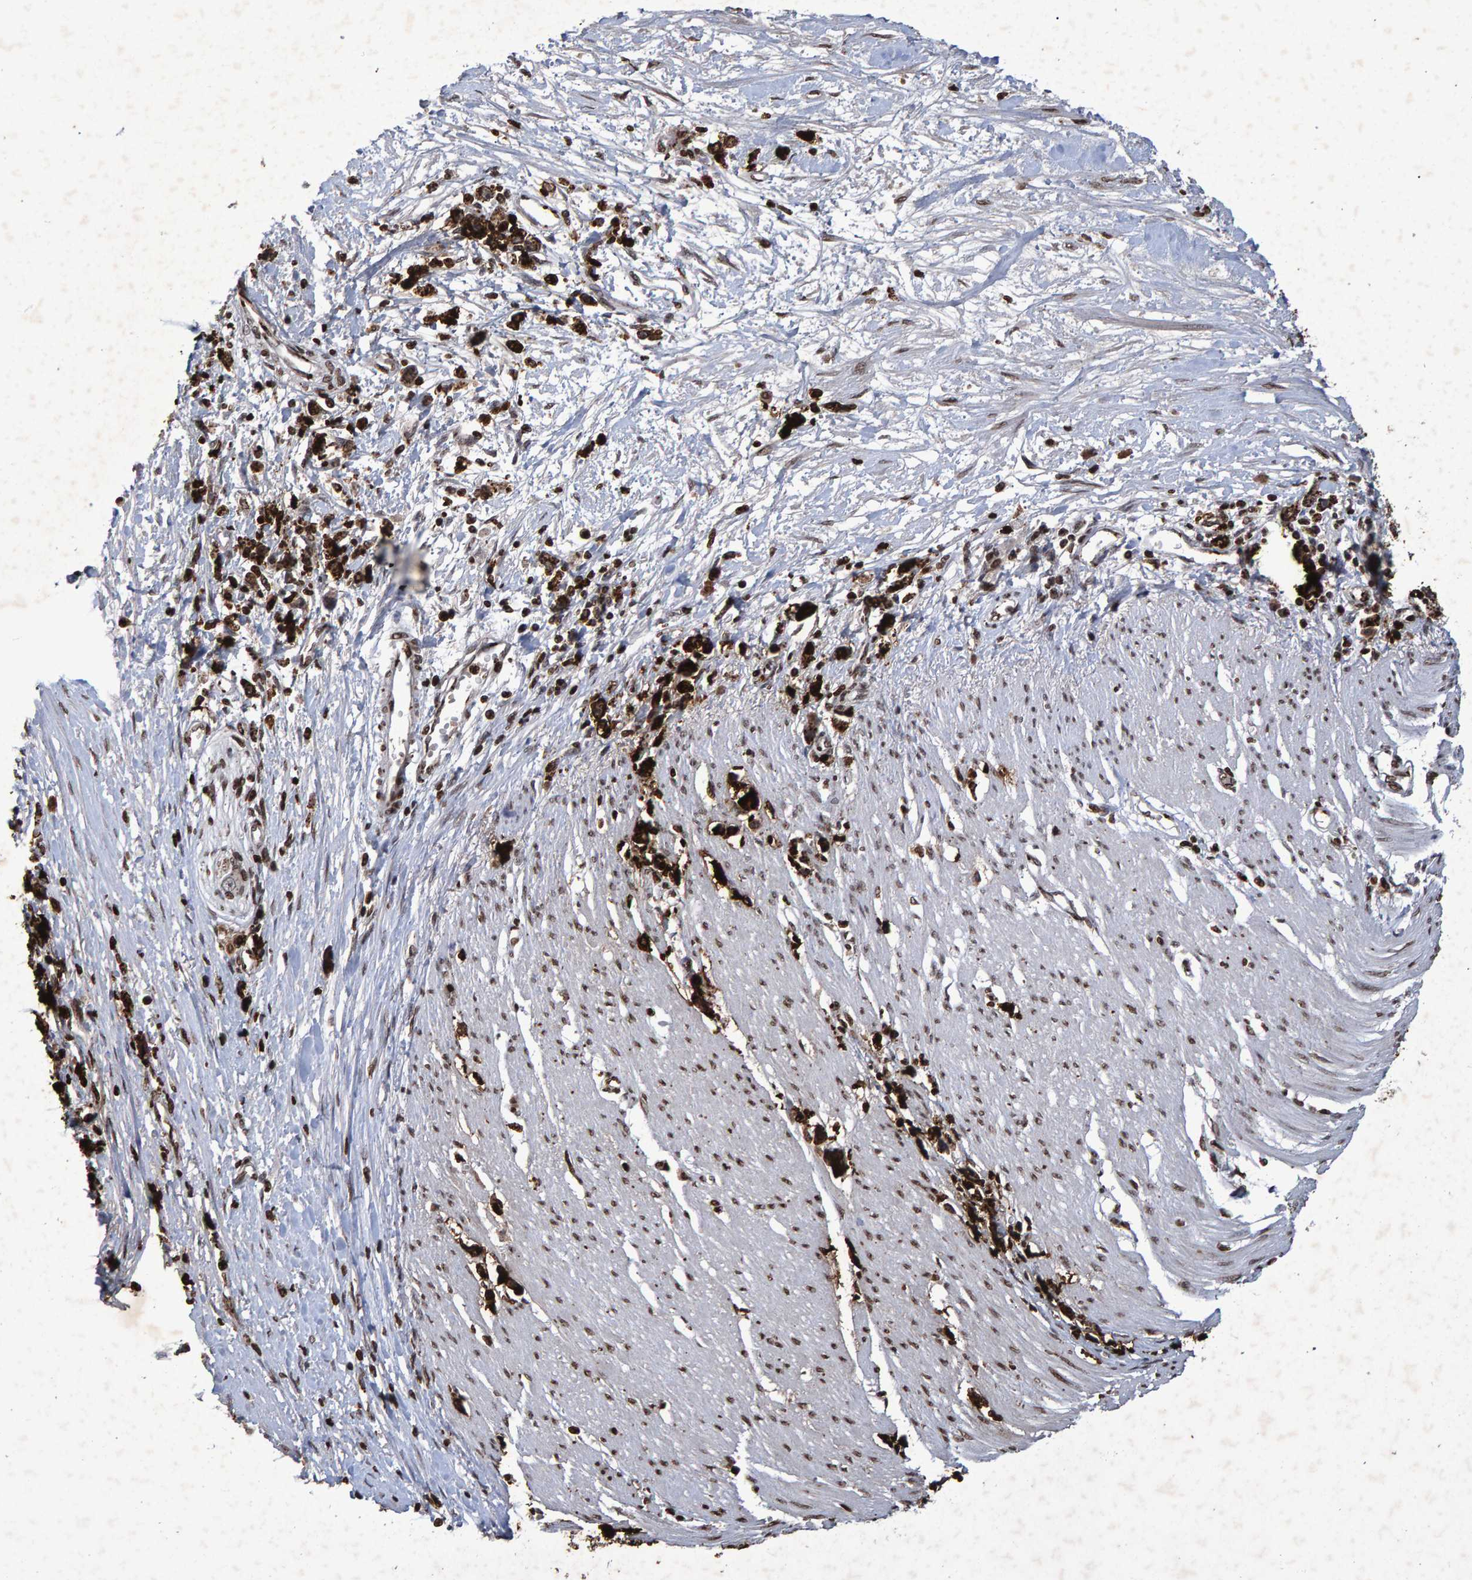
{"staining": {"intensity": "strong", "quantity": ">75%", "location": "cytoplasmic/membranous"}, "tissue": "stomach cancer", "cell_type": "Tumor cells", "image_type": "cancer", "snomed": [{"axis": "morphology", "description": "Adenocarcinoma, NOS"}, {"axis": "topography", "description": "Stomach"}], "caption": "IHC of adenocarcinoma (stomach) displays high levels of strong cytoplasmic/membranous positivity in about >75% of tumor cells.", "gene": "GALC", "patient": {"sex": "female", "age": 59}}